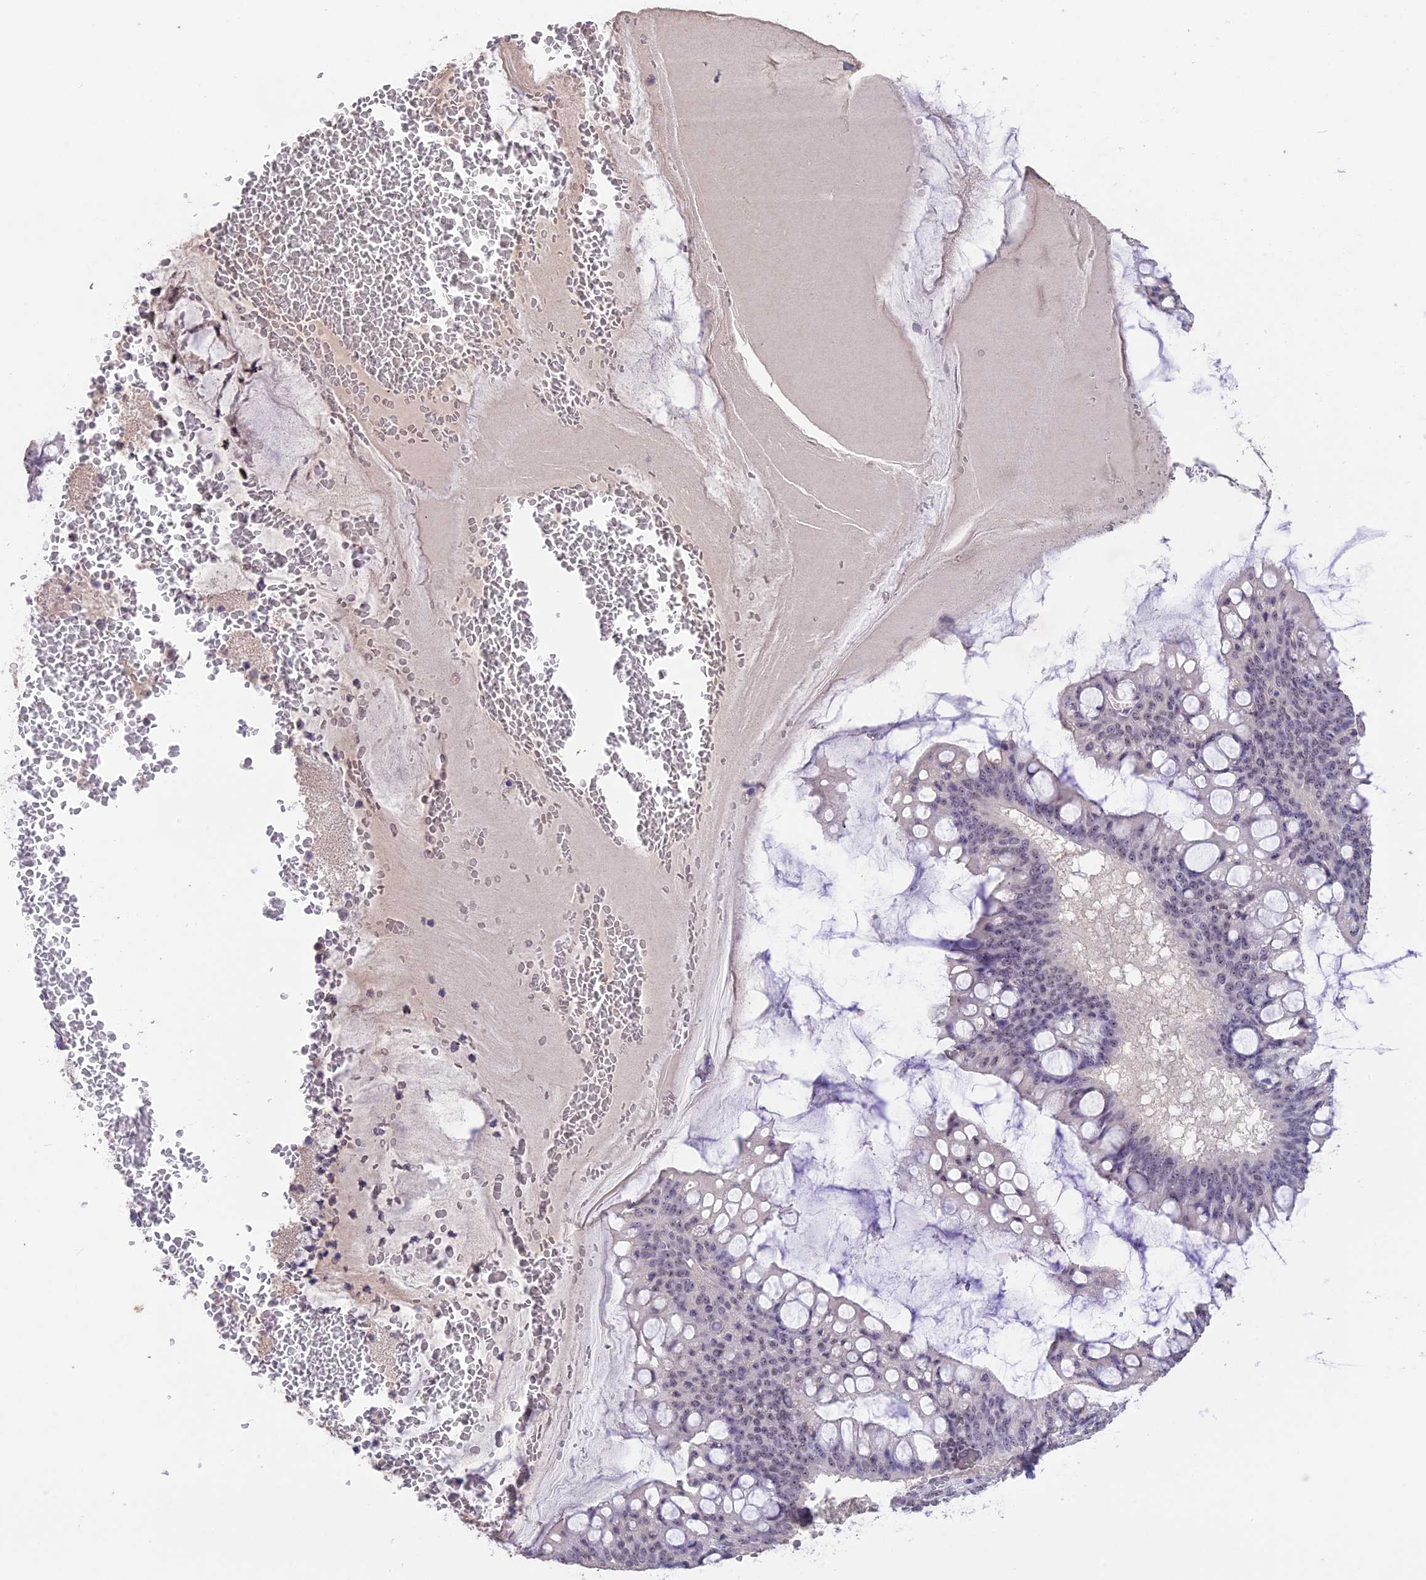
{"staining": {"intensity": "weak", "quantity": "25%-75%", "location": "nuclear"}, "tissue": "ovarian cancer", "cell_type": "Tumor cells", "image_type": "cancer", "snomed": [{"axis": "morphology", "description": "Cystadenocarcinoma, mucinous, NOS"}, {"axis": "topography", "description": "Ovary"}], "caption": "Tumor cells demonstrate low levels of weak nuclear positivity in about 25%-75% of cells in human ovarian cancer. (Stains: DAB in brown, nuclei in blue, Microscopy: brightfield microscopy at high magnification).", "gene": "SETD2", "patient": {"sex": "female", "age": 73}}